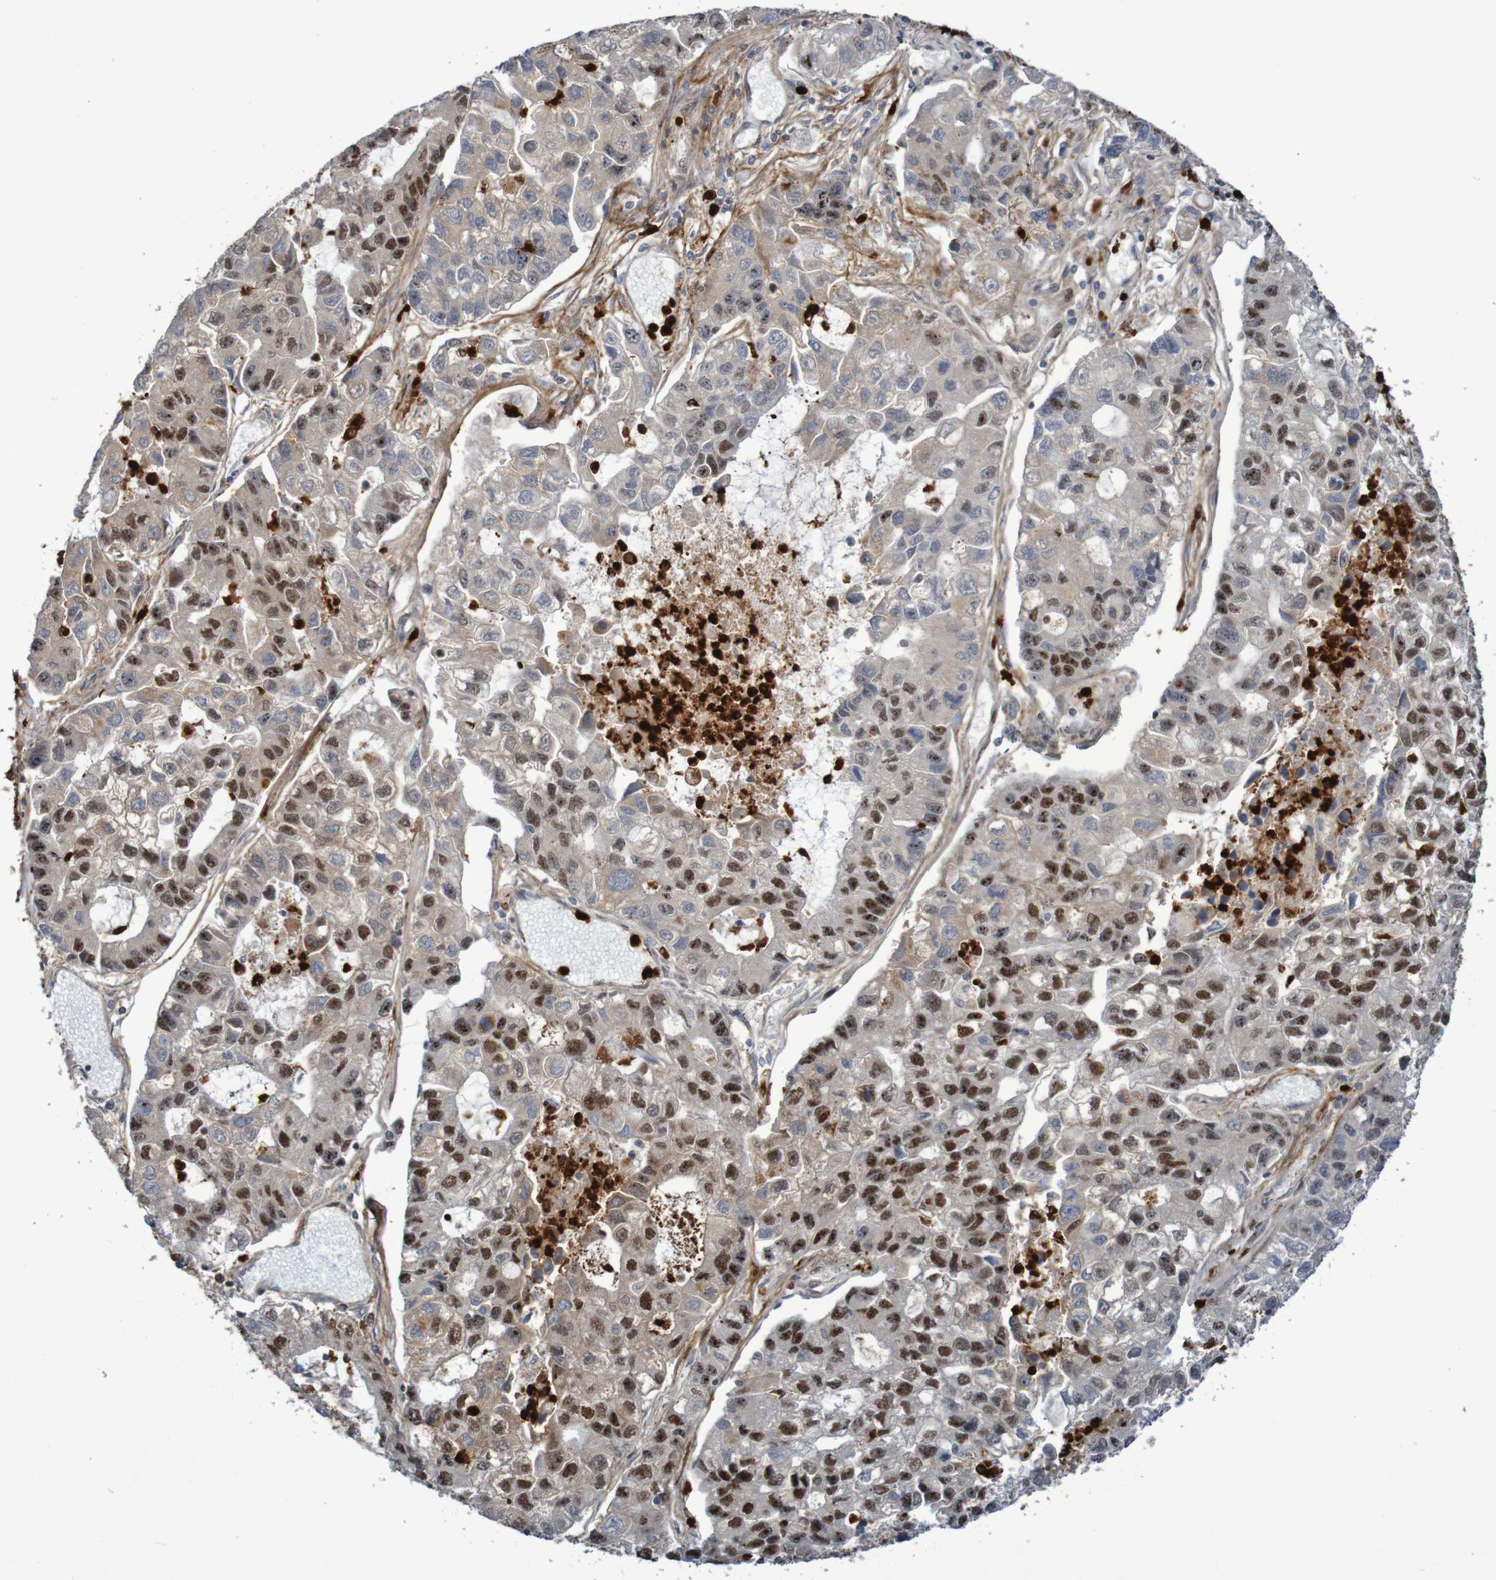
{"staining": {"intensity": "moderate", "quantity": "25%-75%", "location": "cytoplasmic/membranous,nuclear"}, "tissue": "lung cancer", "cell_type": "Tumor cells", "image_type": "cancer", "snomed": [{"axis": "morphology", "description": "Adenocarcinoma, NOS"}, {"axis": "topography", "description": "Lung"}], "caption": "This micrograph shows lung cancer (adenocarcinoma) stained with immunohistochemistry (IHC) to label a protein in brown. The cytoplasmic/membranous and nuclear of tumor cells show moderate positivity for the protein. Nuclei are counter-stained blue.", "gene": "PARP4", "patient": {"sex": "female", "age": 51}}